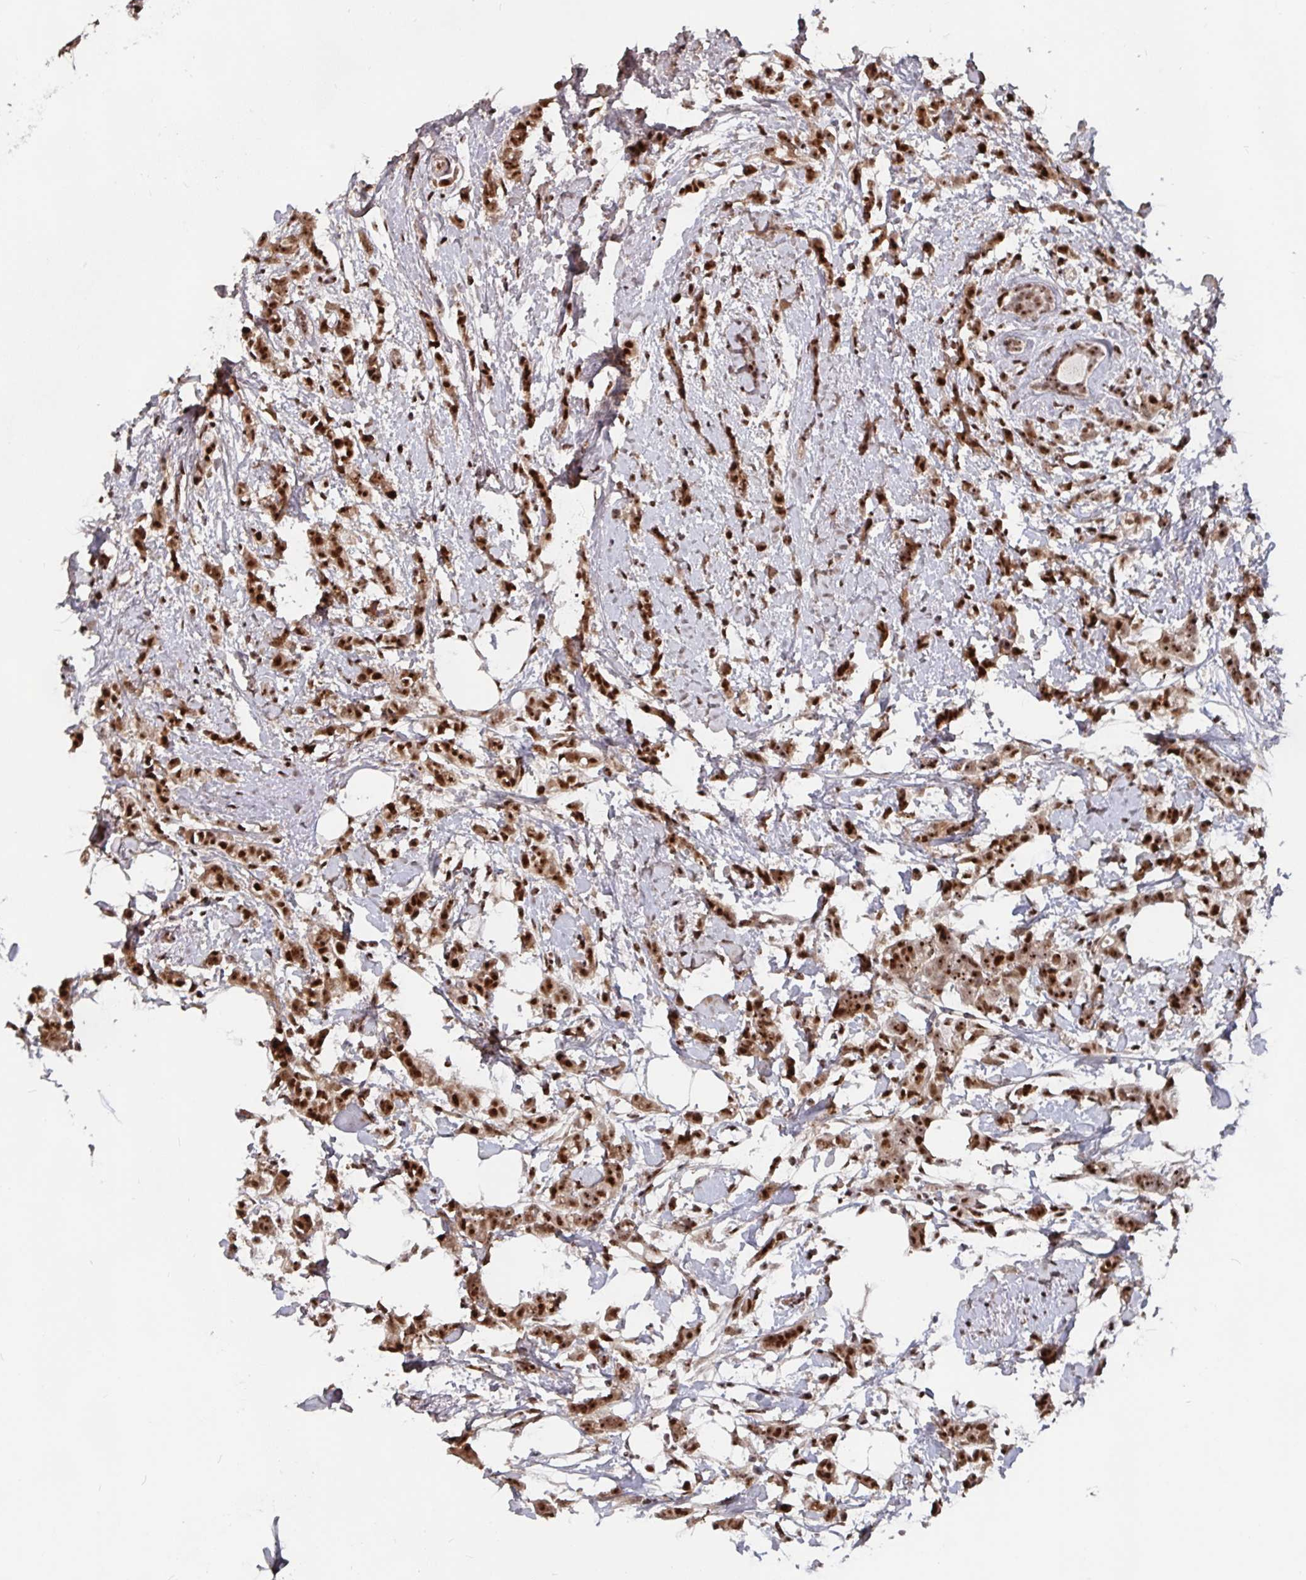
{"staining": {"intensity": "strong", "quantity": ">75%", "location": "nuclear"}, "tissue": "breast cancer", "cell_type": "Tumor cells", "image_type": "cancer", "snomed": [{"axis": "morphology", "description": "Duct carcinoma"}, {"axis": "topography", "description": "Breast"}], "caption": "A micrograph showing strong nuclear positivity in about >75% of tumor cells in intraductal carcinoma (breast), as visualized by brown immunohistochemical staining.", "gene": "LAS1L", "patient": {"sex": "female", "age": 40}}